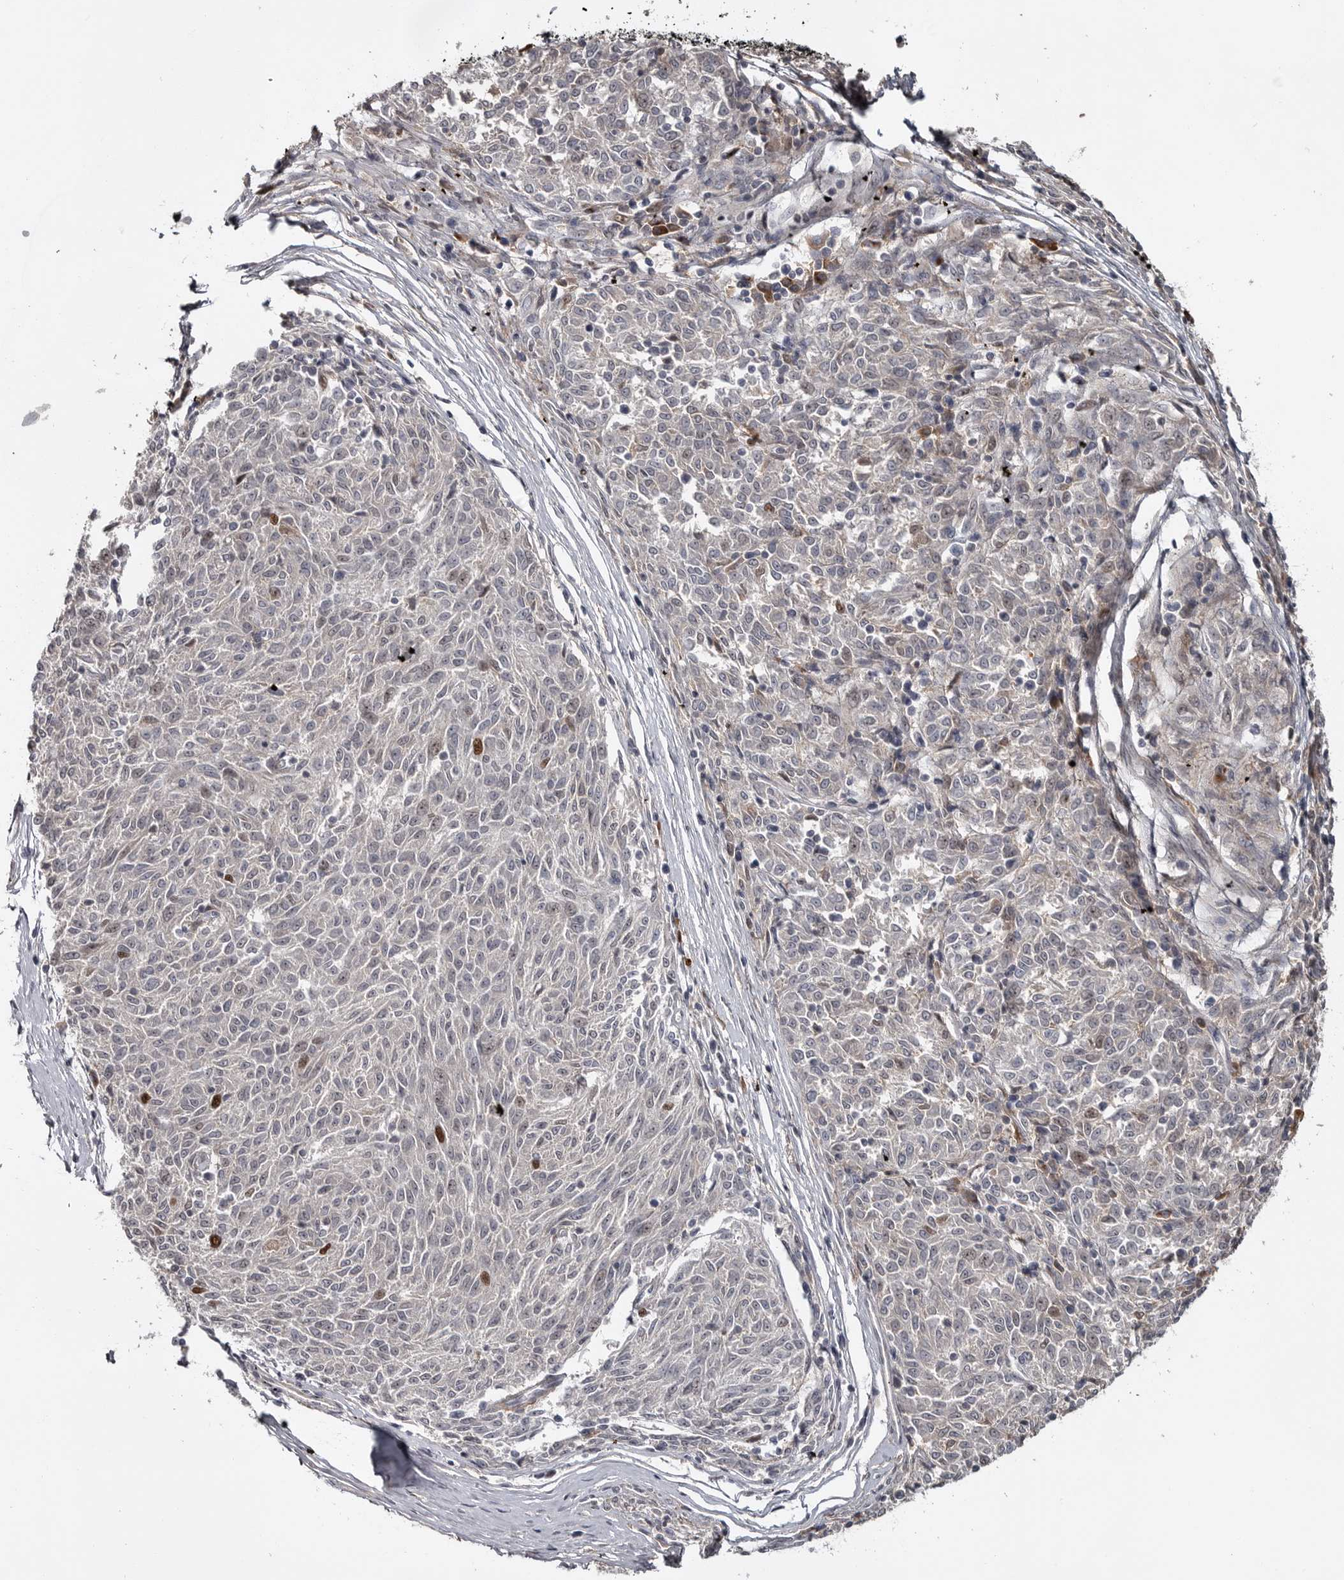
{"staining": {"intensity": "weak", "quantity": "<25%", "location": "cytoplasmic/membranous,nuclear"}, "tissue": "melanoma", "cell_type": "Tumor cells", "image_type": "cancer", "snomed": [{"axis": "morphology", "description": "Malignant melanoma, NOS"}, {"axis": "topography", "description": "Skin"}], "caption": "Melanoma stained for a protein using immunohistochemistry displays no staining tumor cells.", "gene": "ZNF277", "patient": {"sex": "female", "age": 72}}